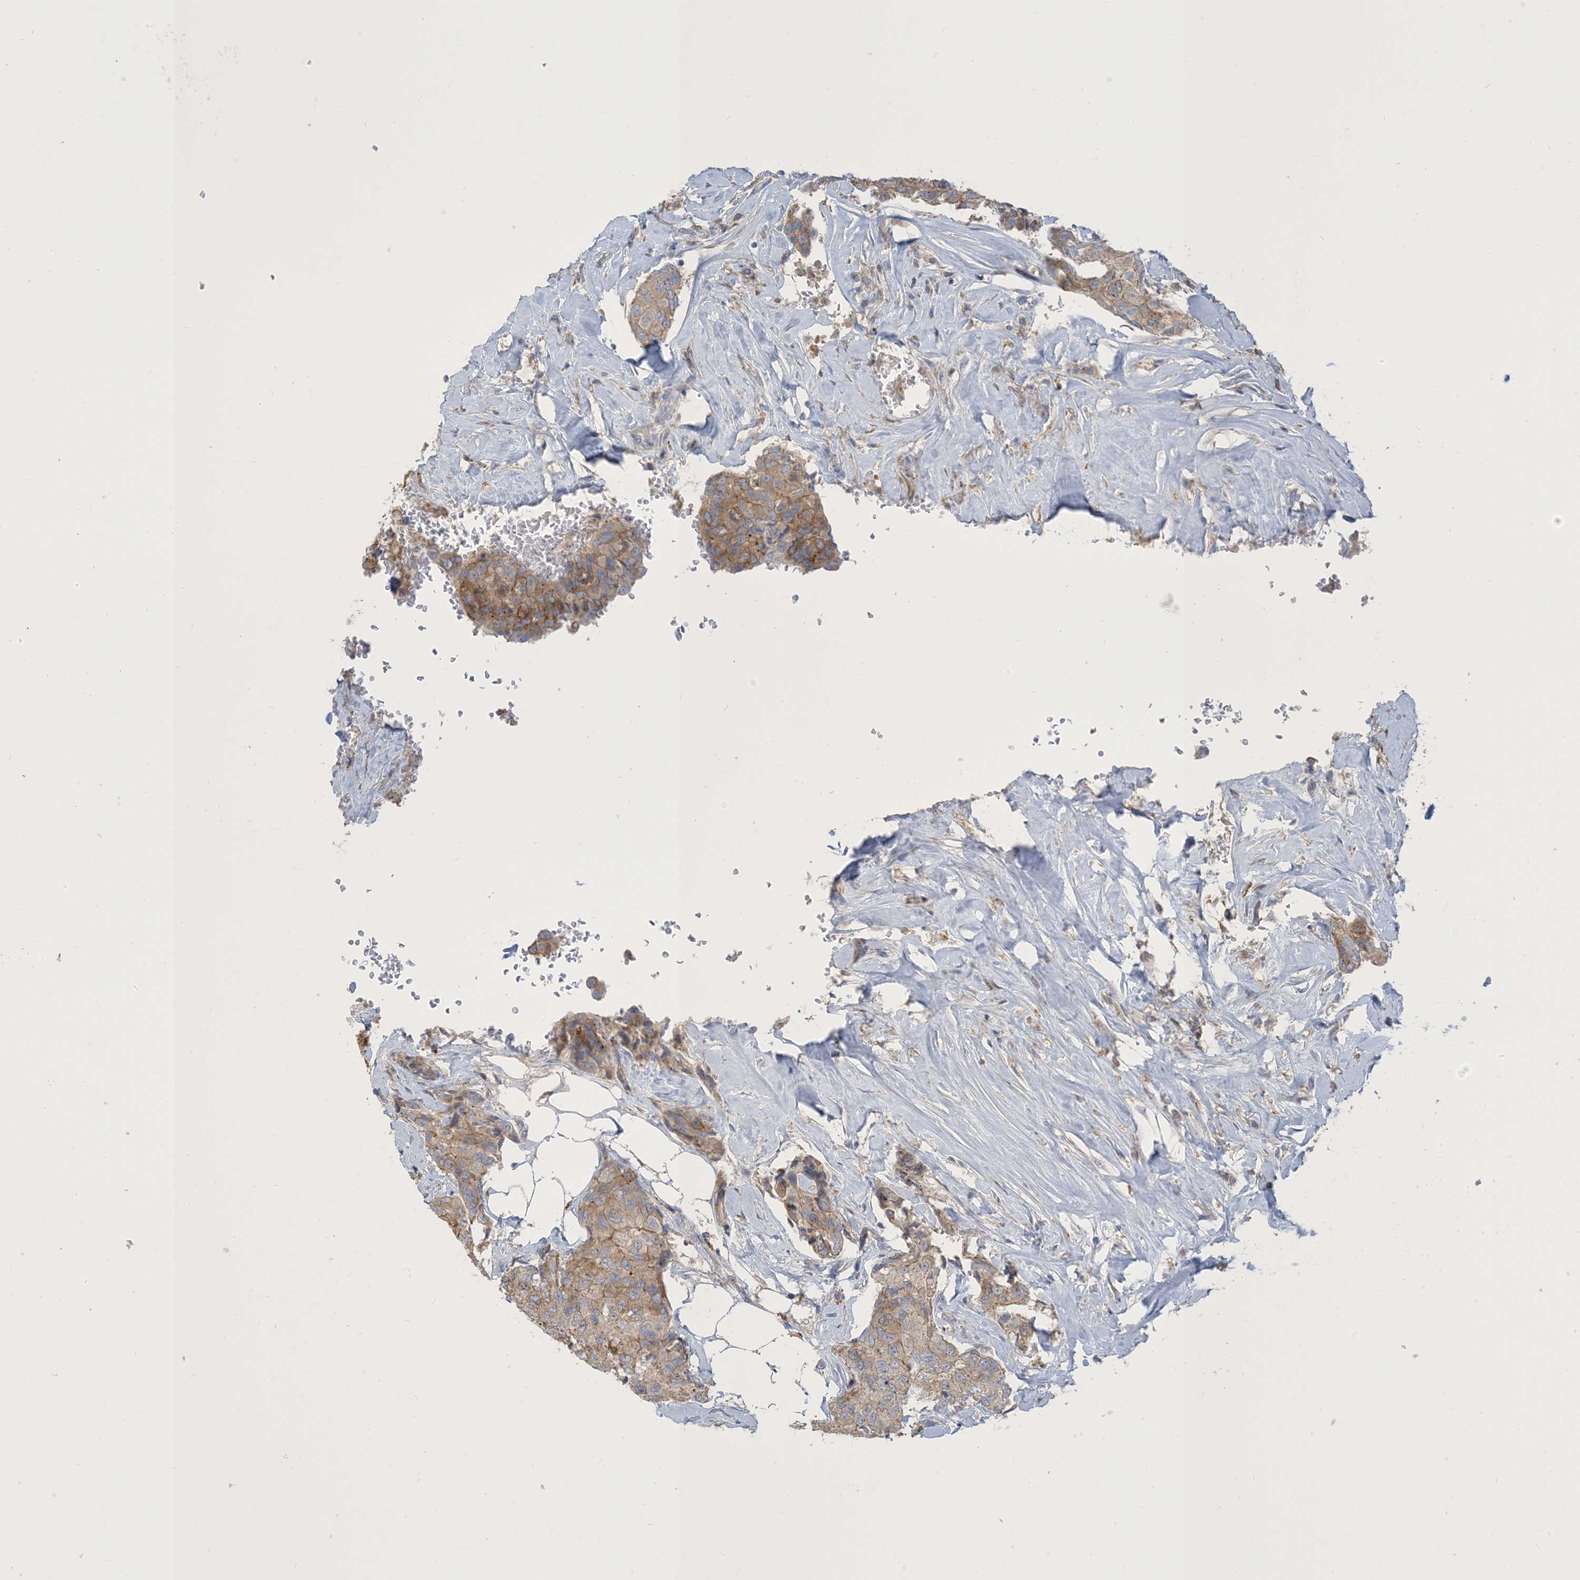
{"staining": {"intensity": "moderate", "quantity": ">75%", "location": "cytoplasmic/membranous"}, "tissue": "breast cancer", "cell_type": "Tumor cells", "image_type": "cancer", "snomed": [{"axis": "morphology", "description": "Duct carcinoma"}, {"axis": "topography", "description": "Breast"}], "caption": "An immunohistochemistry (IHC) image of tumor tissue is shown. Protein staining in brown shows moderate cytoplasmic/membranous positivity in breast cancer (infiltrating ductal carcinoma) within tumor cells. (DAB (3,3'-diaminobenzidine) IHC, brown staining for protein, blue staining for nuclei).", "gene": "PEAR1", "patient": {"sex": "female", "age": 80}}